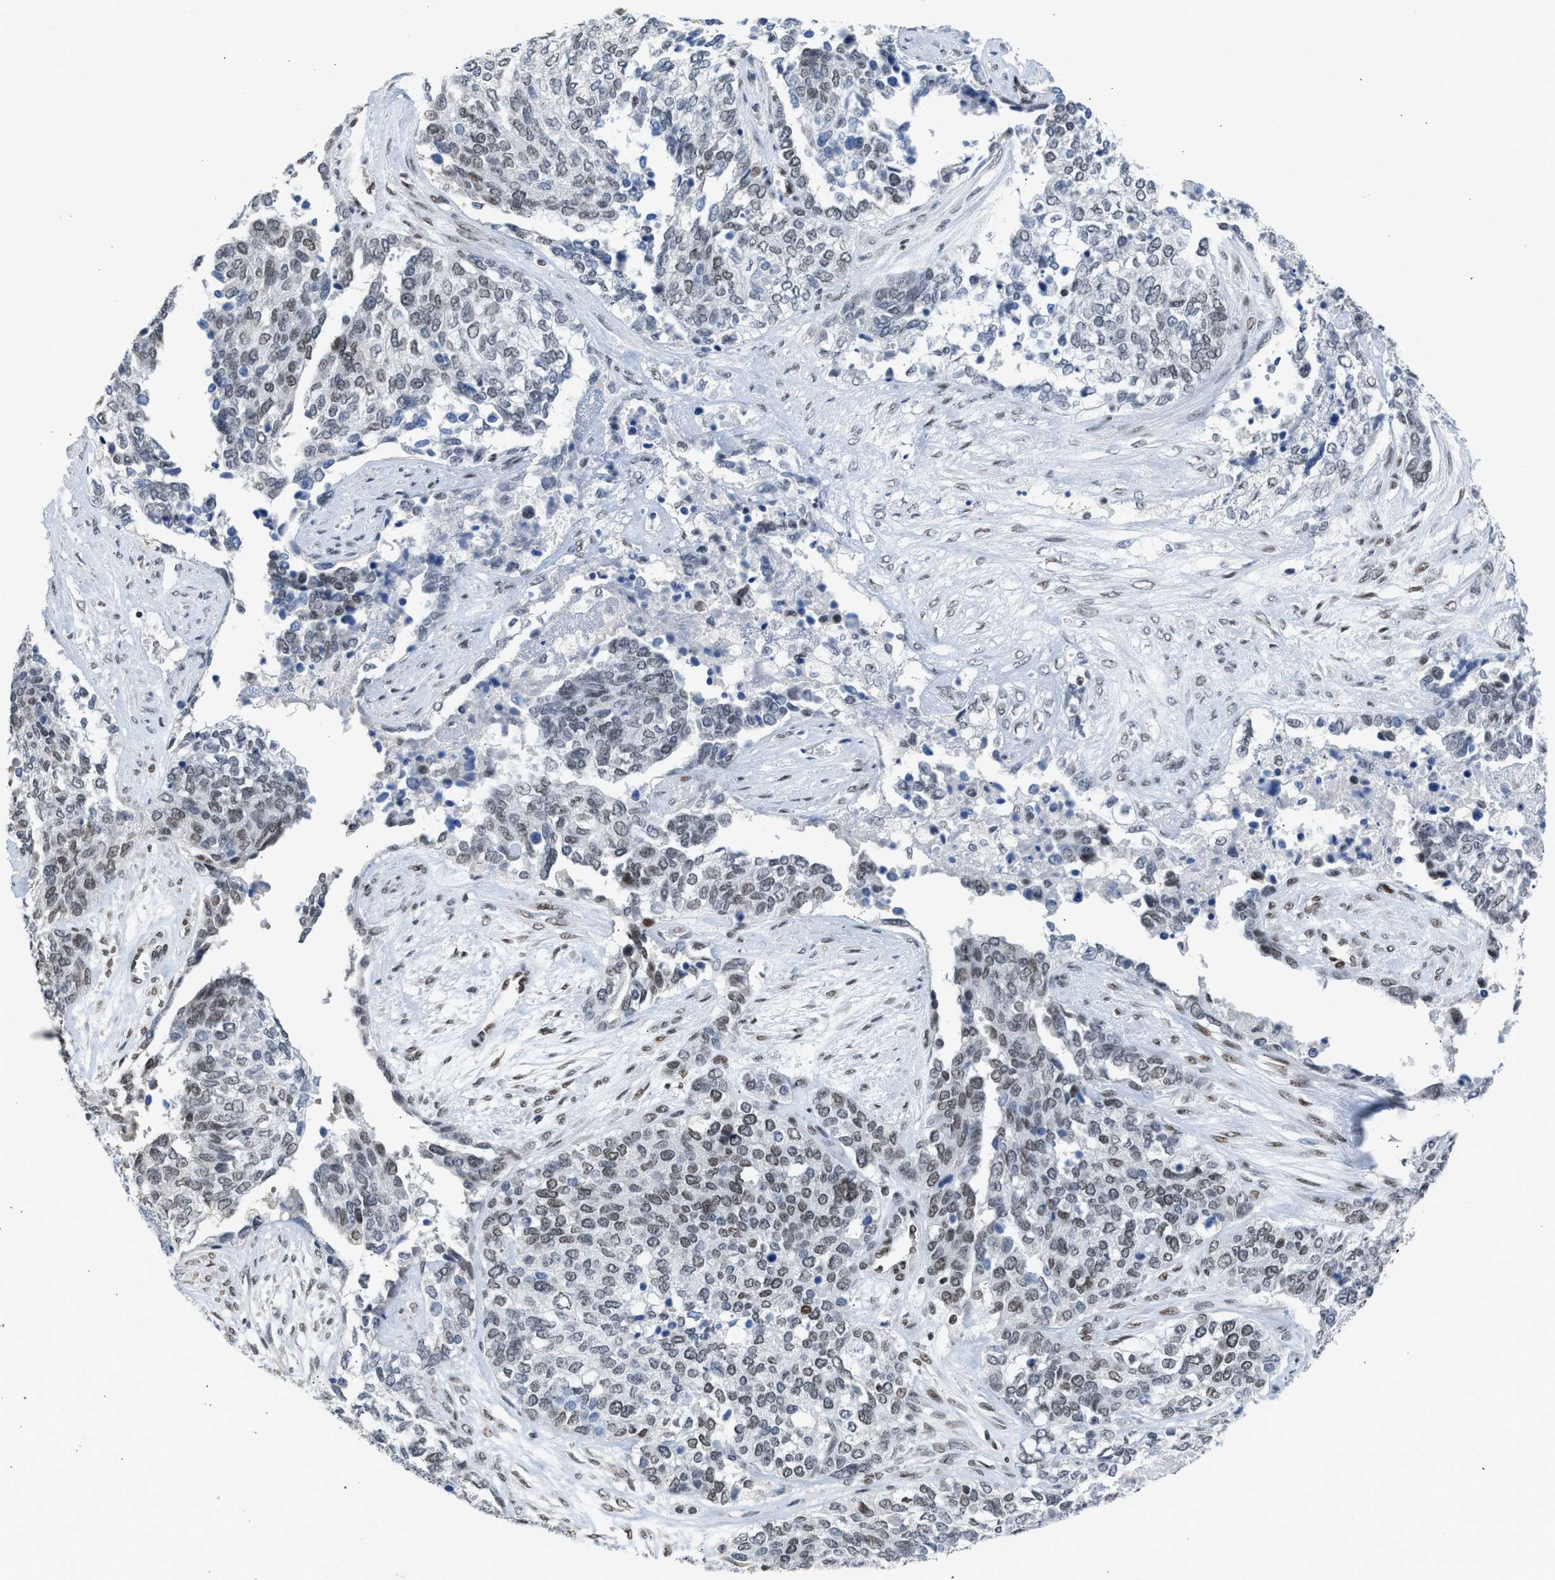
{"staining": {"intensity": "weak", "quantity": "25%-75%", "location": "nuclear"}, "tissue": "ovarian cancer", "cell_type": "Tumor cells", "image_type": "cancer", "snomed": [{"axis": "morphology", "description": "Cystadenocarcinoma, serous, NOS"}, {"axis": "topography", "description": "Ovary"}], "caption": "The photomicrograph demonstrates a brown stain indicating the presence of a protein in the nuclear of tumor cells in ovarian cancer (serous cystadenocarcinoma).", "gene": "TERF2IP", "patient": {"sex": "female", "age": 44}}